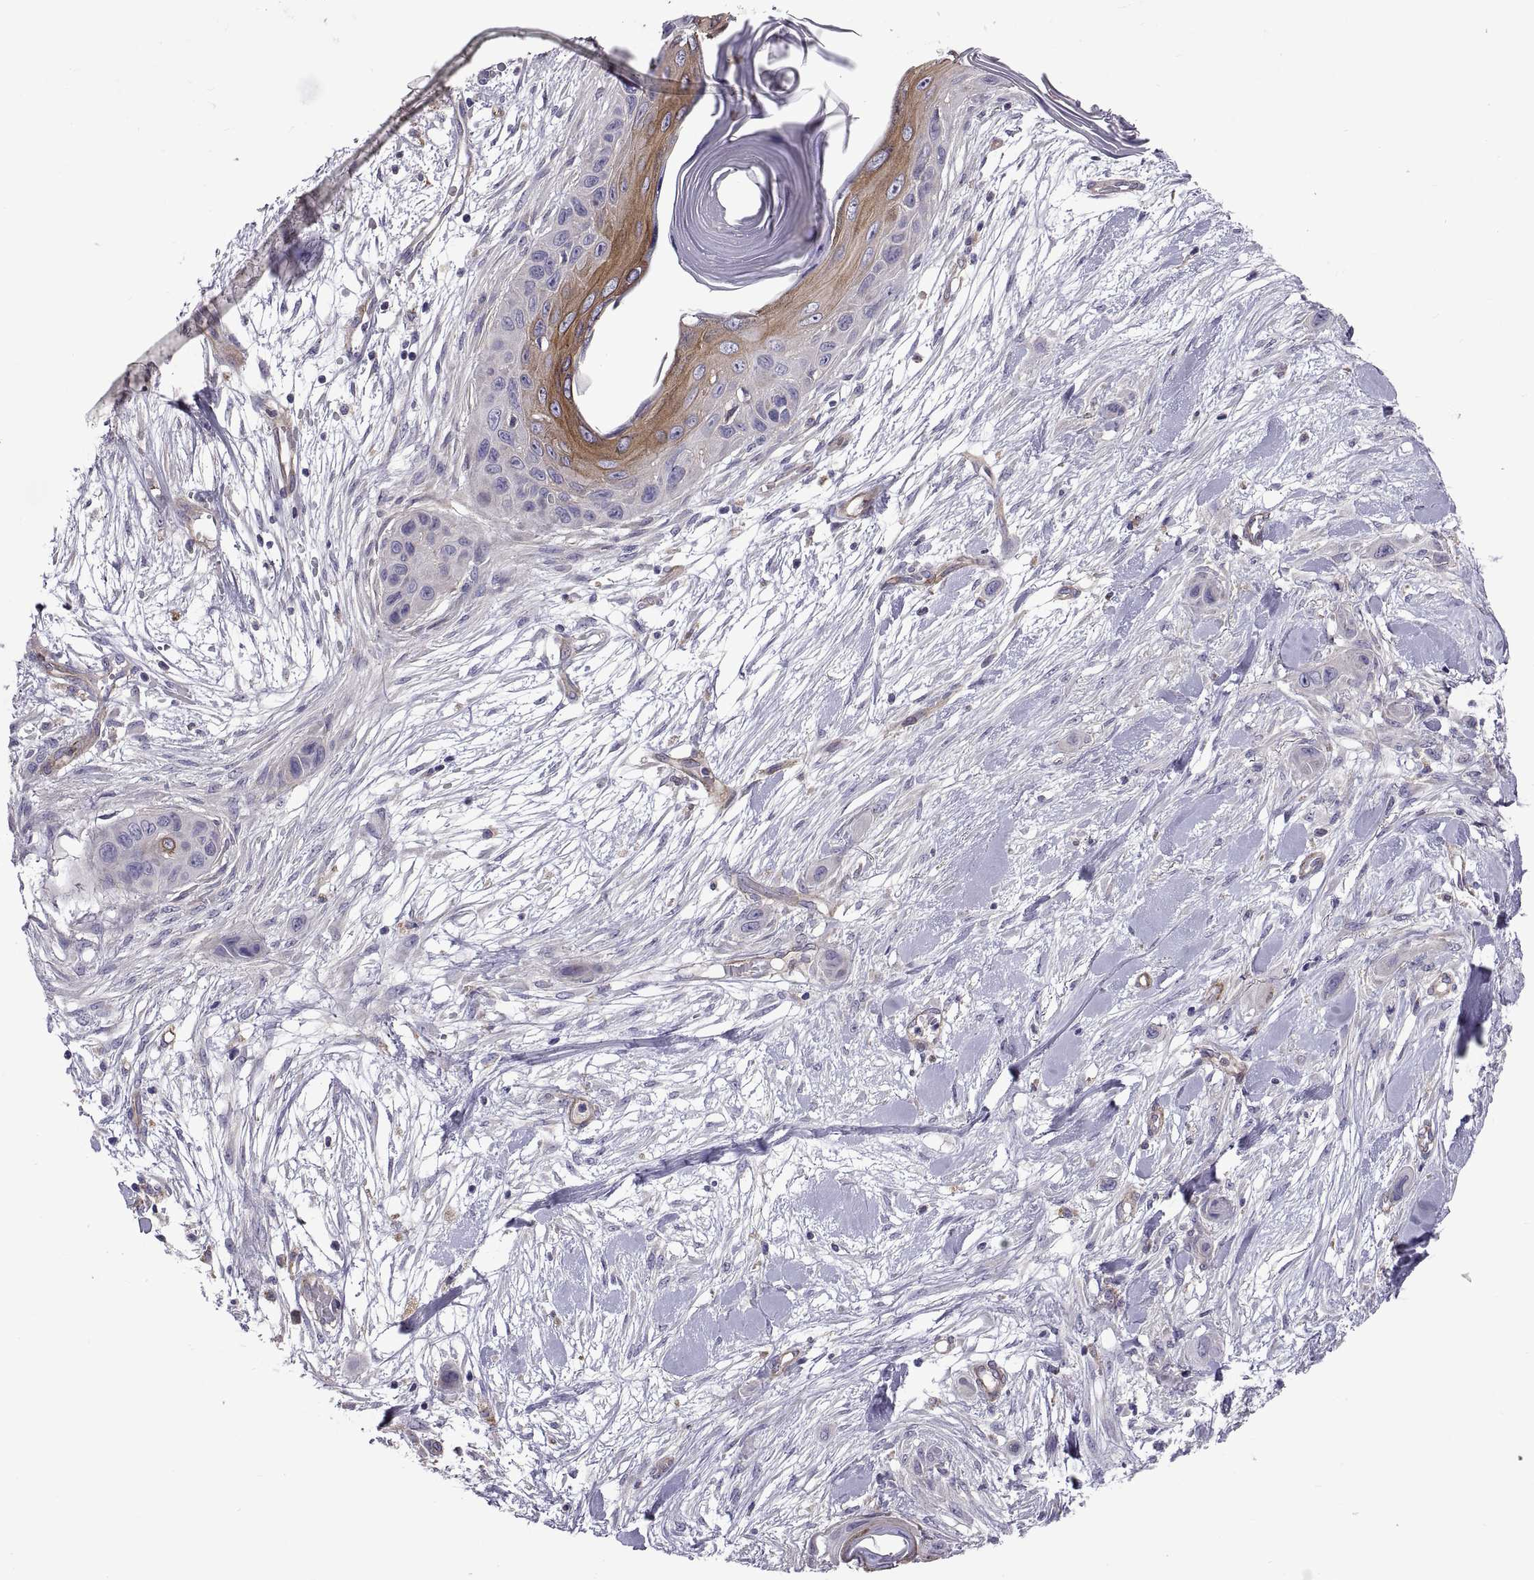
{"staining": {"intensity": "moderate", "quantity": "<25%", "location": "cytoplasmic/membranous"}, "tissue": "skin cancer", "cell_type": "Tumor cells", "image_type": "cancer", "snomed": [{"axis": "morphology", "description": "Squamous cell carcinoma, NOS"}, {"axis": "topography", "description": "Skin"}], "caption": "High-power microscopy captured an immunohistochemistry (IHC) micrograph of skin squamous cell carcinoma, revealing moderate cytoplasmic/membranous expression in approximately <25% of tumor cells.", "gene": "ARSL", "patient": {"sex": "male", "age": 79}}